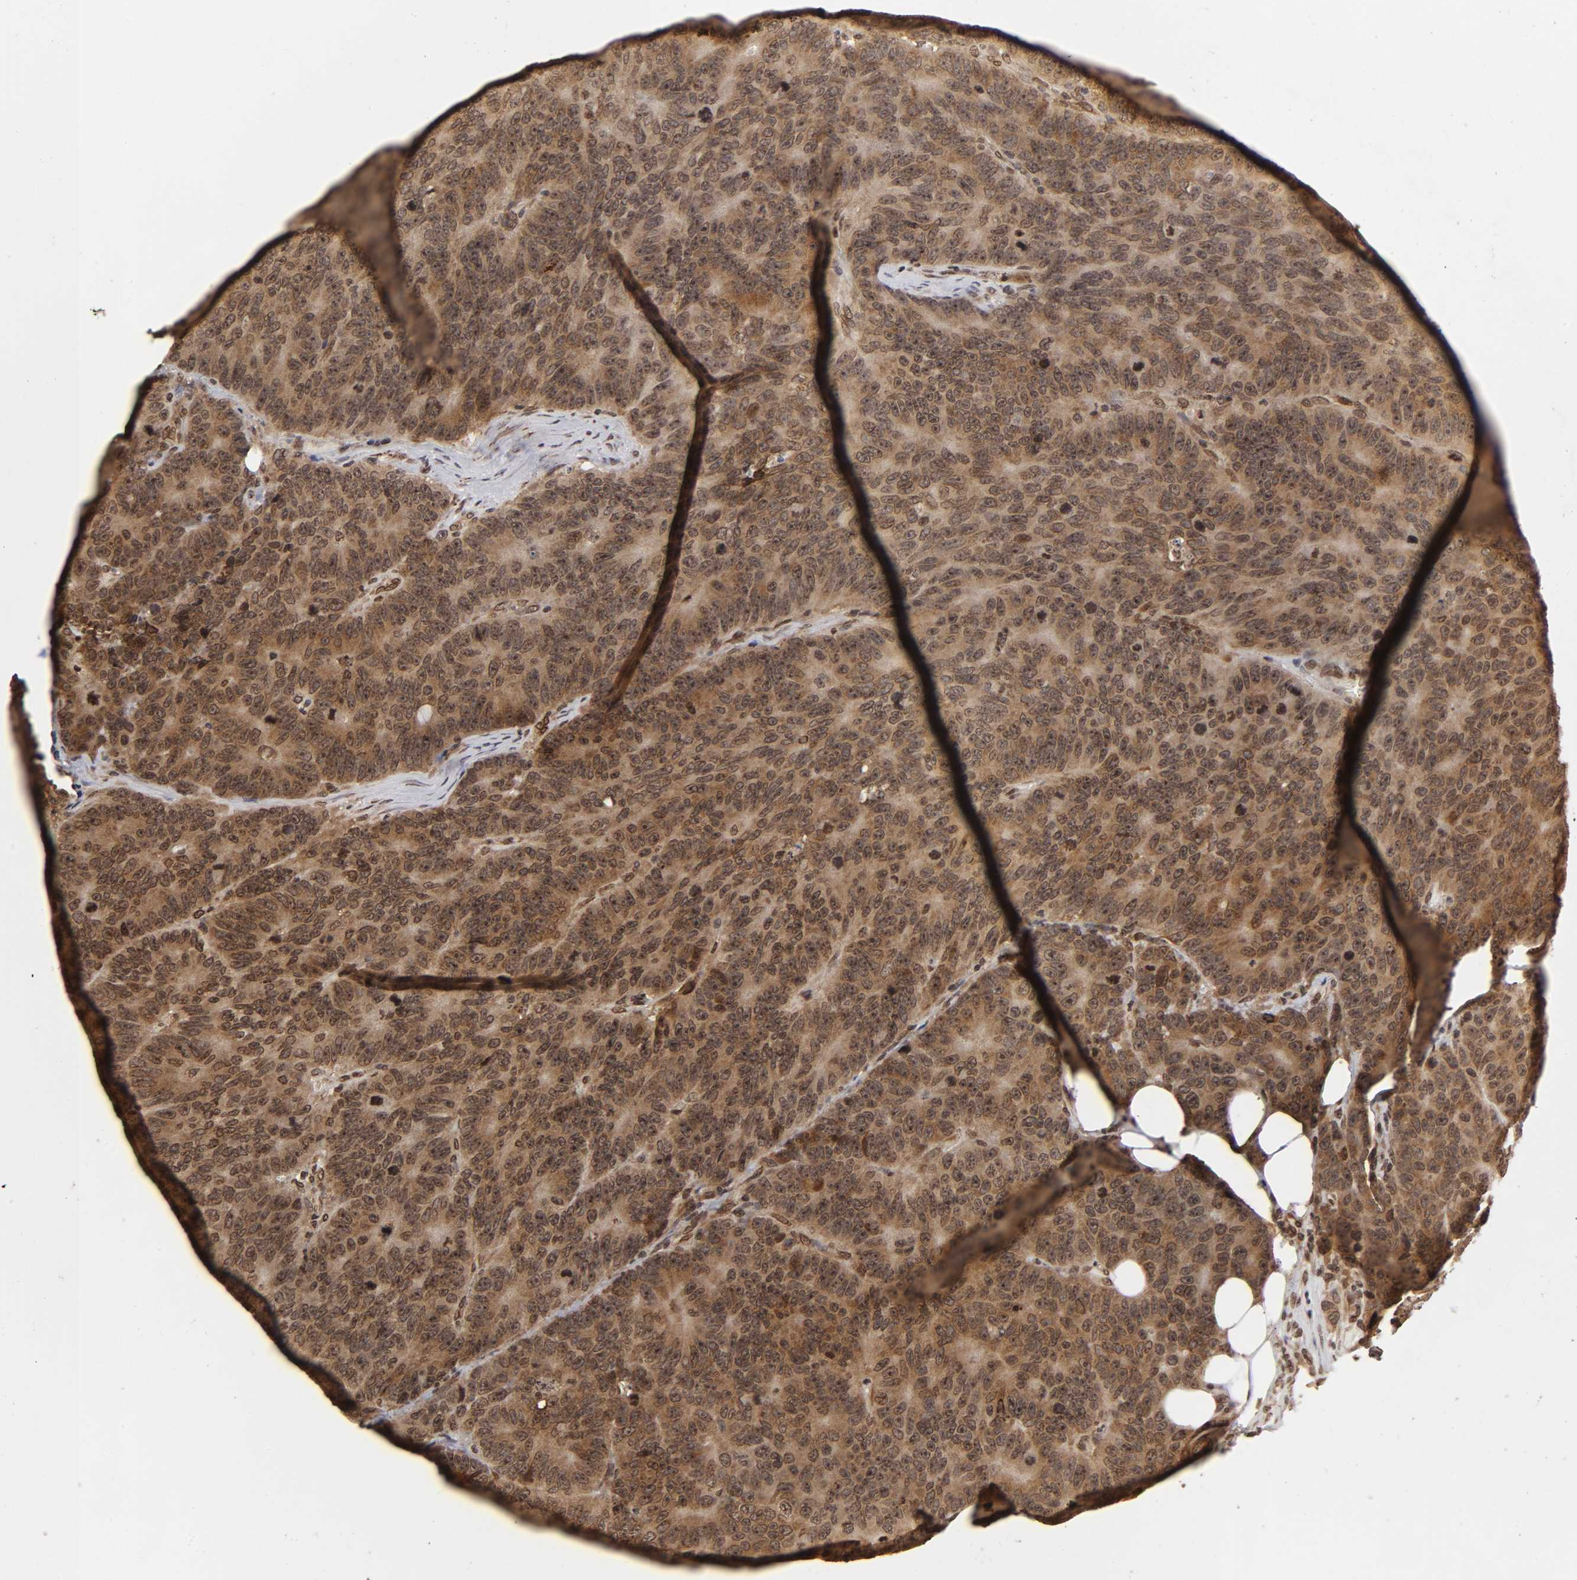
{"staining": {"intensity": "moderate", "quantity": ">75%", "location": "cytoplasmic/membranous,nuclear"}, "tissue": "colorectal cancer", "cell_type": "Tumor cells", "image_type": "cancer", "snomed": [{"axis": "morphology", "description": "Adenocarcinoma, NOS"}, {"axis": "topography", "description": "Colon"}], "caption": "Protein analysis of adenocarcinoma (colorectal) tissue demonstrates moderate cytoplasmic/membranous and nuclear staining in approximately >75% of tumor cells.", "gene": "MLLT6", "patient": {"sex": "female", "age": 86}}